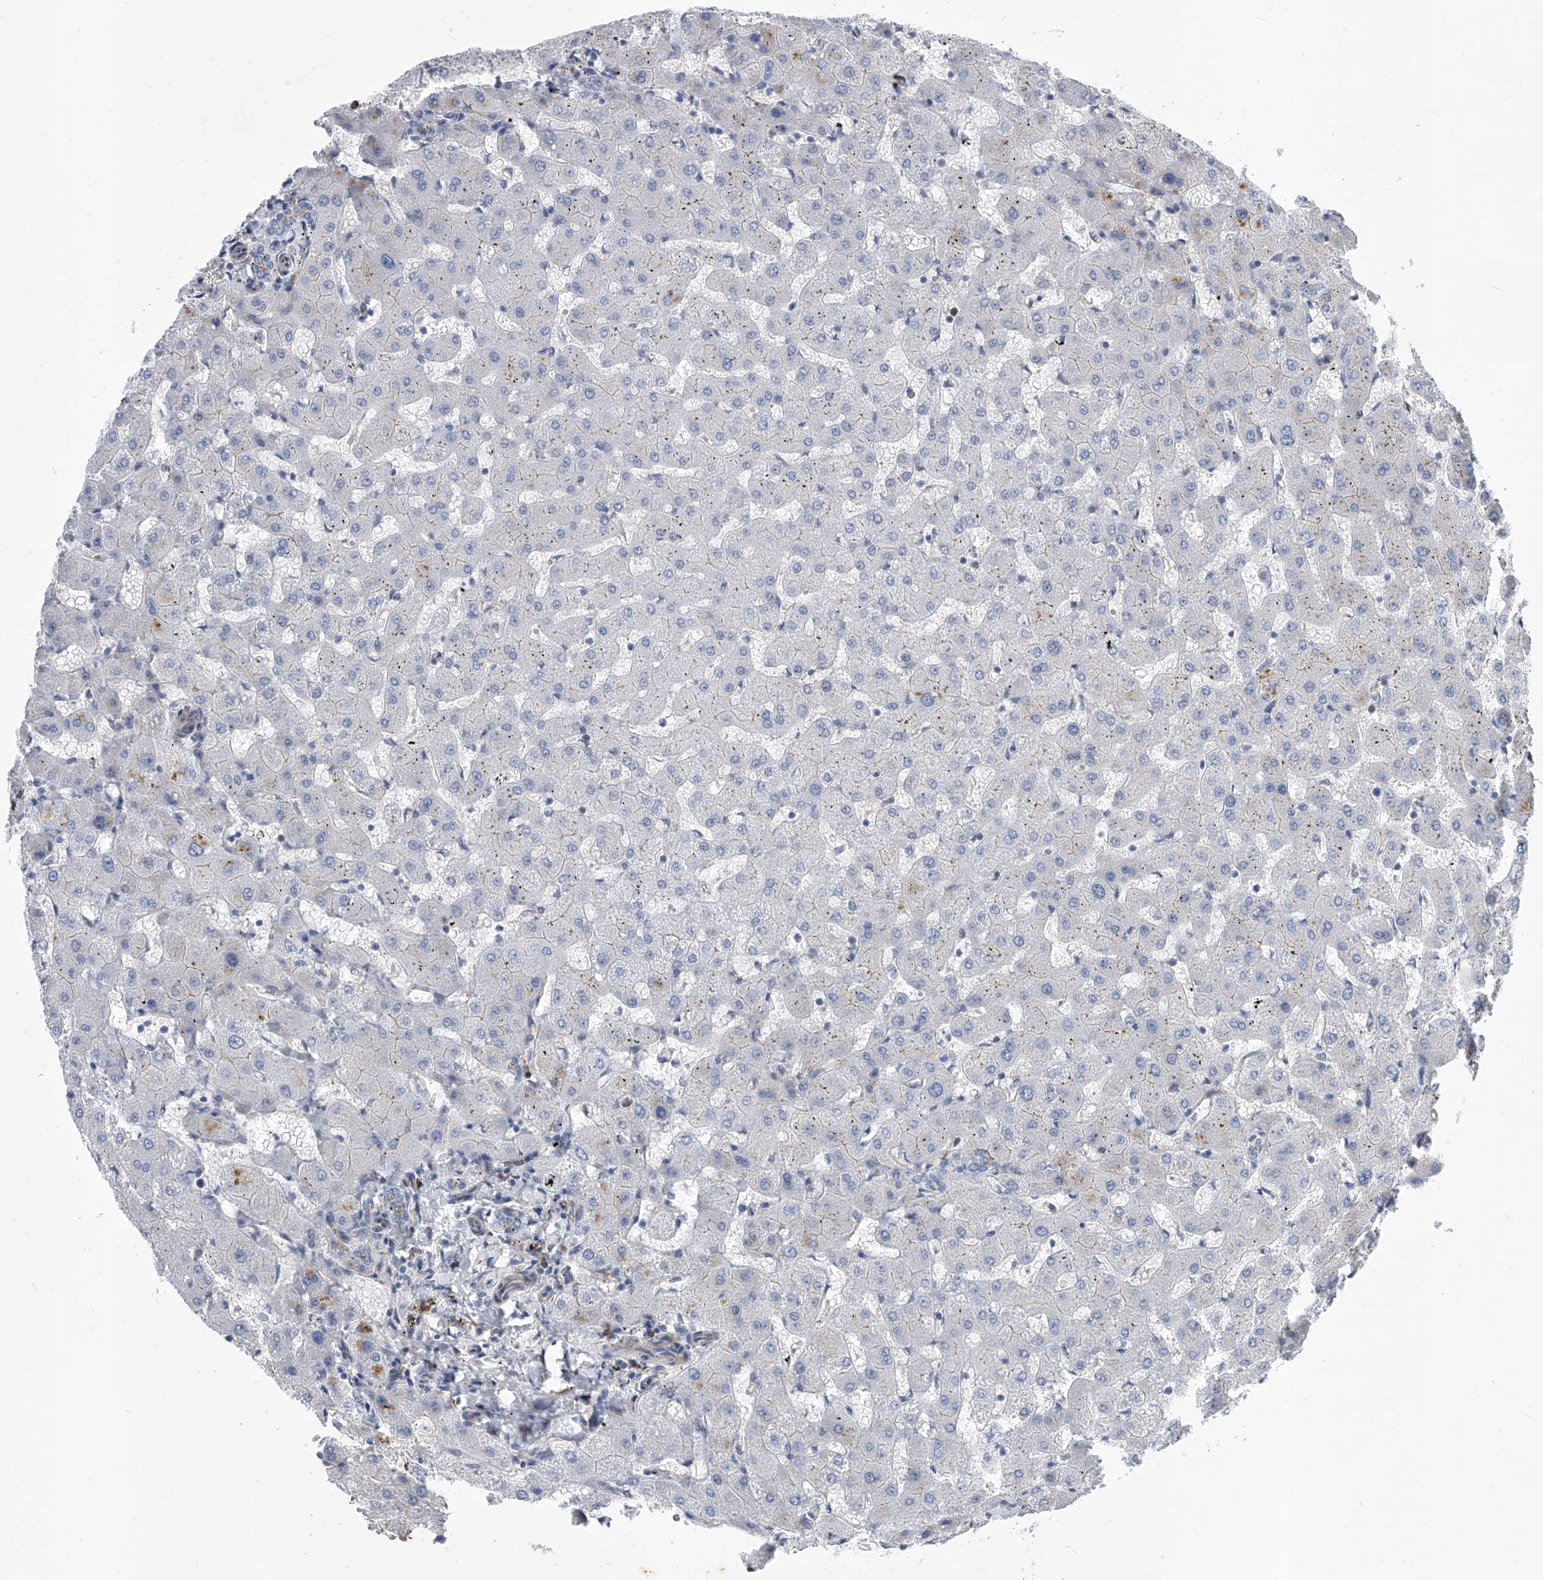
{"staining": {"intensity": "negative", "quantity": "none", "location": "none"}, "tissue": "liver", "cell_type": "Cholangiocytes", "image_type": "normal", "snomed": [{"axis": "morphology", "description": "Normal tissue, NOS"}, {"axis": "topography", "description": "Liver"}], "caption": "Immunohistochemistry histopathology image of unremarkable liver: human liver stained with DAB shows no significant protein positivity in cholangiocytes.", "gene": "ENSG00000250424", "patient": {"sex": "female", "age": 63}}